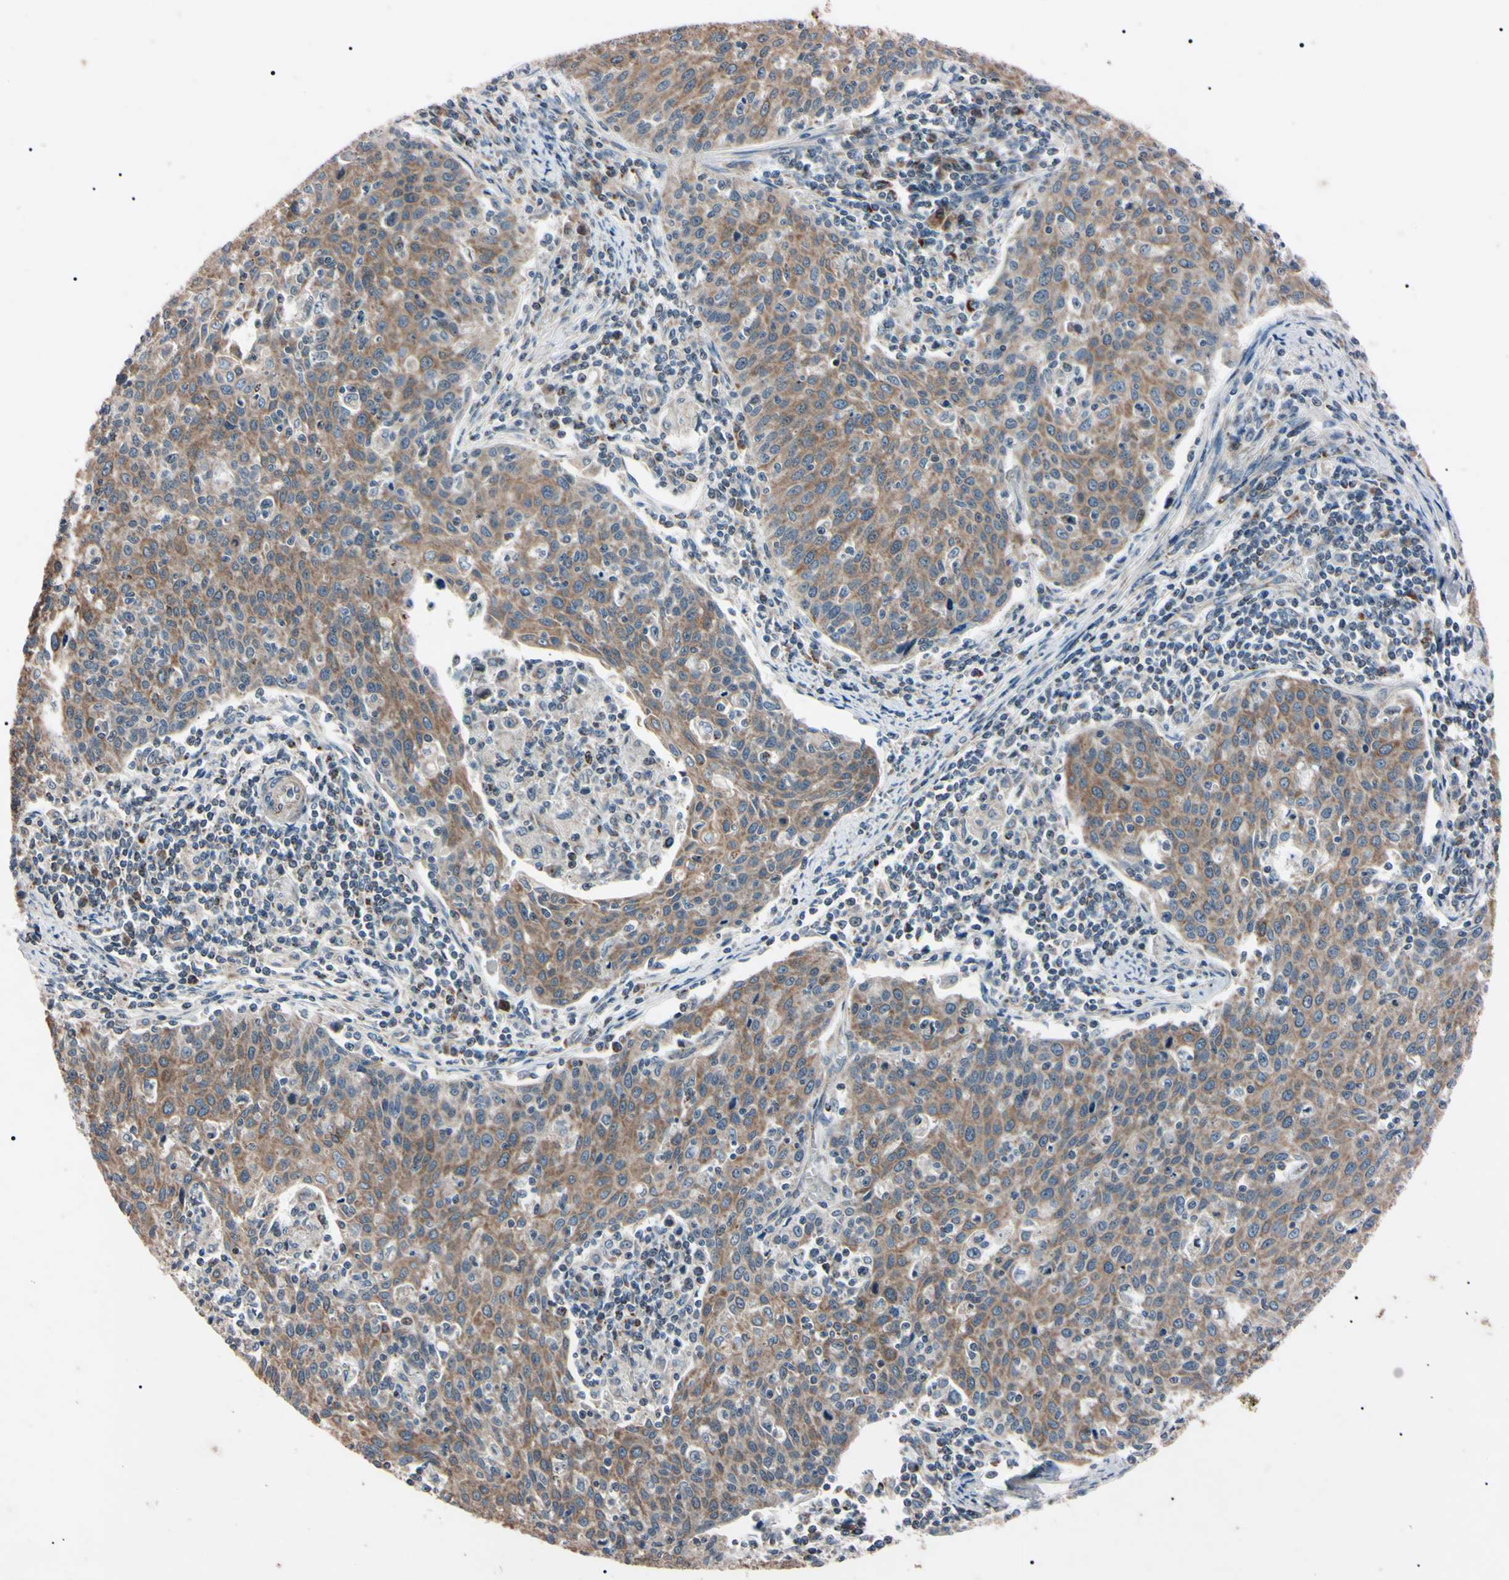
{"staining": {"intensity": "moderate", "quantity": ">75%", "location": "cytoplasmic/membranous"}, "tissue": "cervical cancer", "cell_type": "Tumor cells", "image_type": "cancer", "snomed": [{"axis": "morphology", "description": "Squamous cell carcinoma, NOS"}, {"axis": "topography", "description": "Cervix"}], "caption": "This image displays cervical cancer (squamous cell carcinoma) stained with immunohistochemistry (IHC) to label a protein in brown. The cytoplasmic/membranous of tumor cells show moderate positivity for the protein. Nuclei are counter-stained blue.", "gene": "TNFRSF1A", "patient": {"sex": "female", "age": 38}}